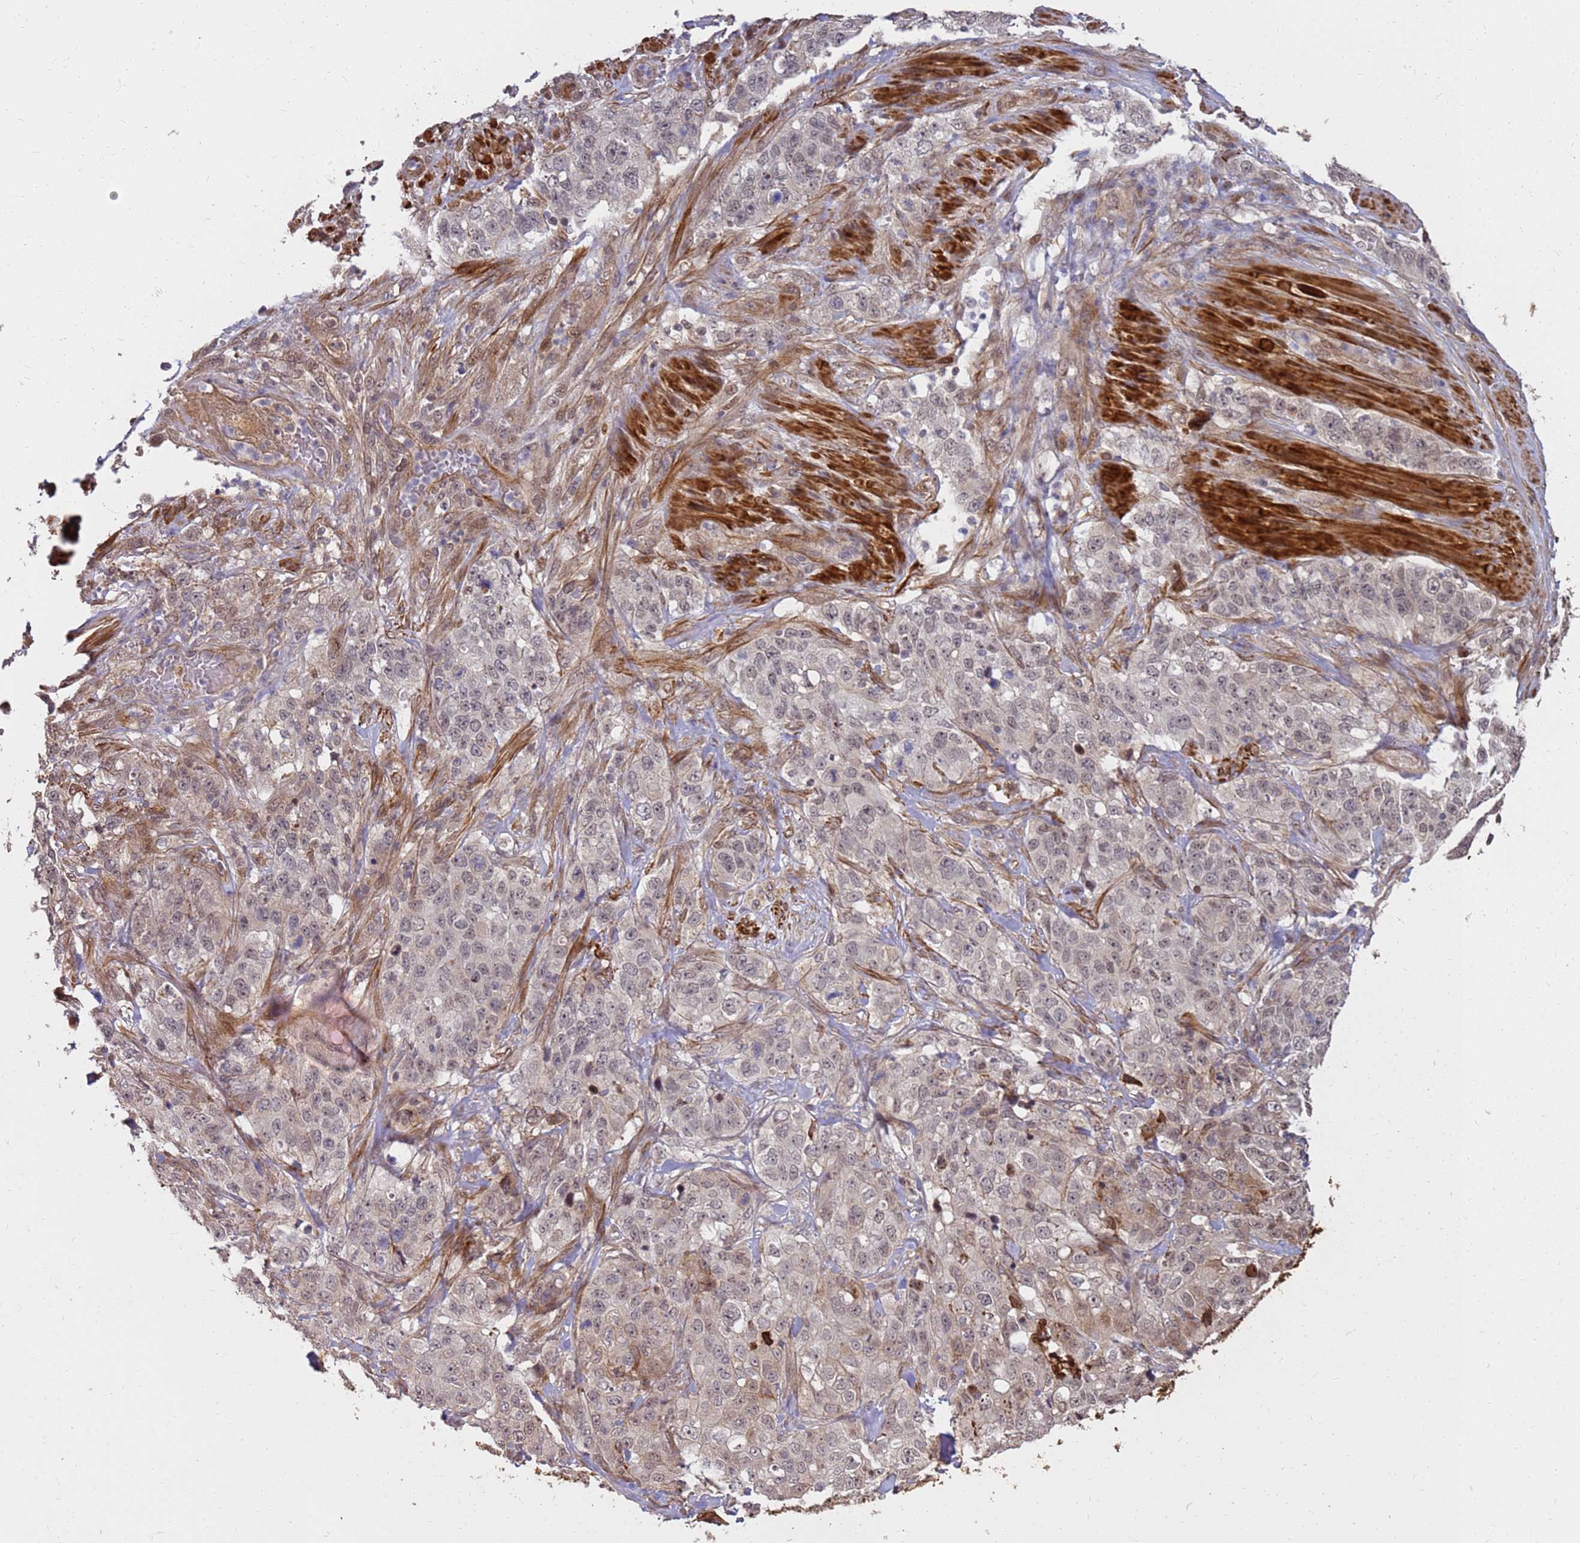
{"staining": {"intensity": "weak", "quantity": "<25%", "location": "nuclear"}, "tissue": "stomach cancer", "cell_type": "Tumor cells", "image_type": "cancer", "snomed": [{"axis": "morphology", "description": "Adenocarcinoma, NOS"}, {"axis": "topography", "description": "Stomach"}], "caption": "Tumor cells show no significant expression in stomach cancer.", "gene": "ST18", "patient": {"sex": "male", "age": 48}}